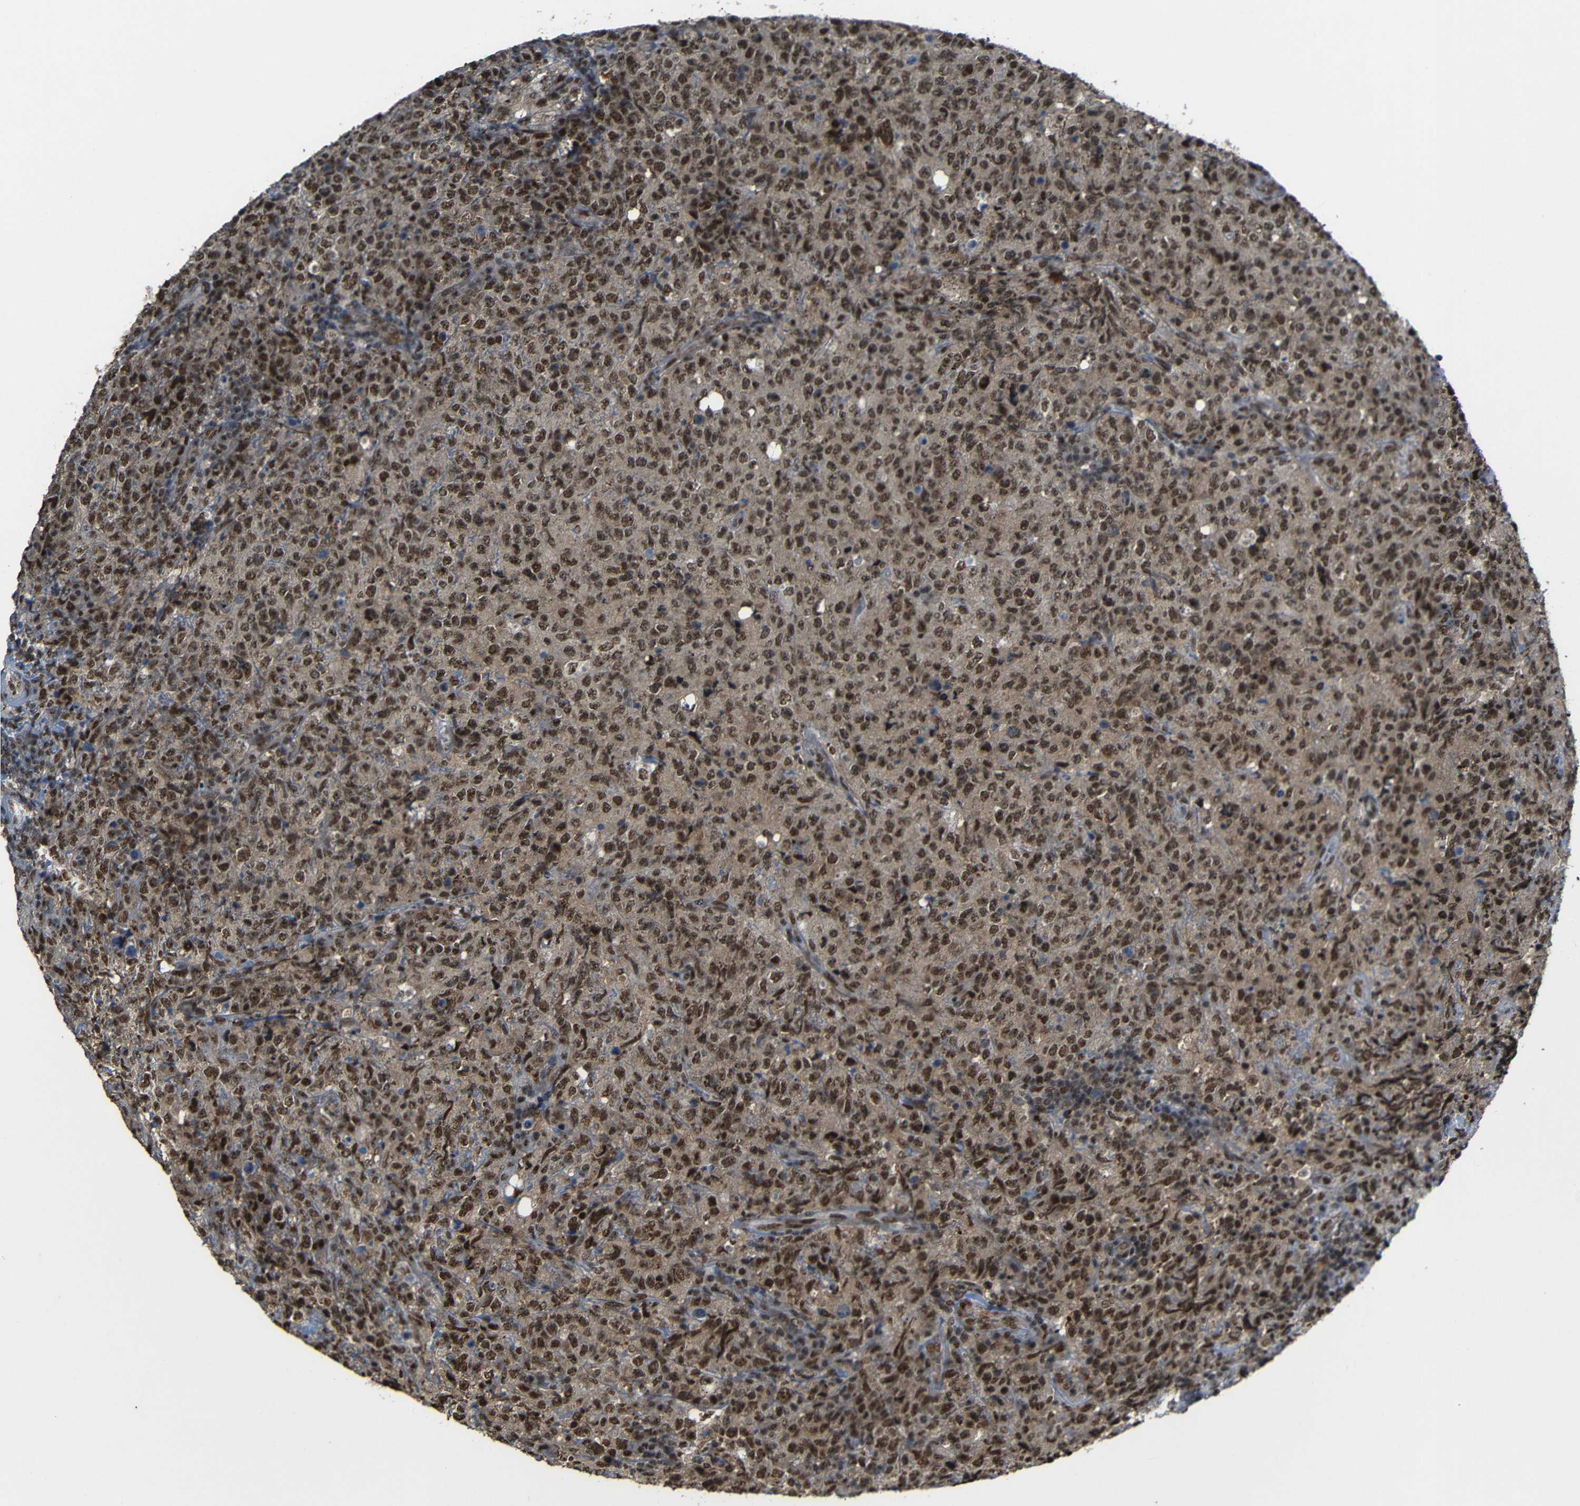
{"staining": {"intensity": "strong", "quantity": ">75%", "location": "nuclear"}, "tissue": "lymphoma", "cell_type": "Tumor cells", "image_type": "cancer", "snomed": [{"axis": "morphology", "description": "Malignant lymphoma, non-Hodgkin's type, High grade"}, {"axis": "topography", "description": "Tonsil"}], "caption": "This photomicrograph displays immunohistochemistry staining of human lymphoma, with high strong nuclear expression in approximately >75% of tumor cells.", "gene": "TCF7L2", "patient": {"sex": "female", "age": 36}}